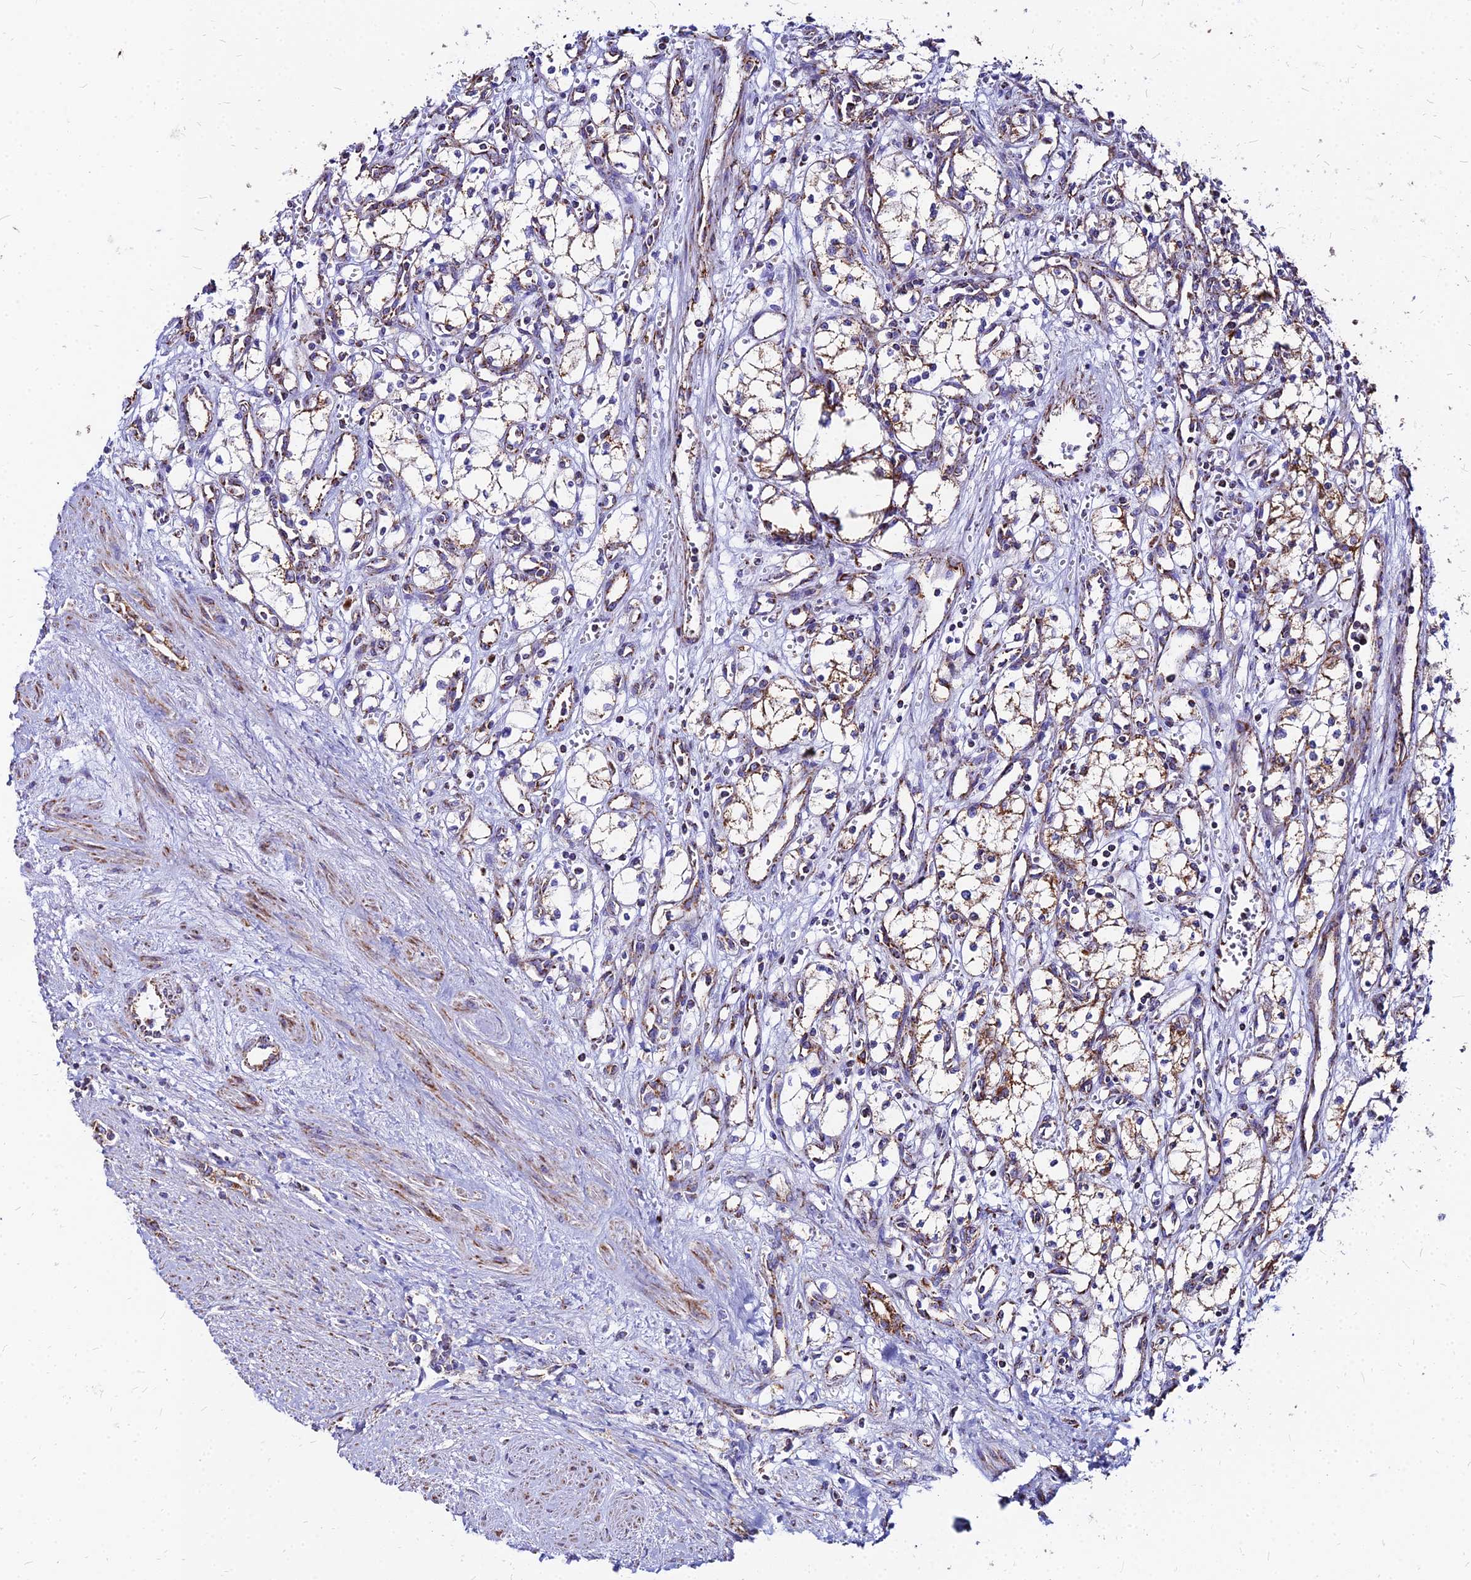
{"staining": {"intensity": "moderate", "quantity": ">75%", "location": "cytoplasmic/membranous"}, "tissue": "renal cancer", "cell_type": "Tumor cells", "image_type": "cancer", "snomed": [{"axis": "morphology", "description": "Adenocarcinoma, NOS"}, {"axis": "topography", "description": "Kidney"}], "caption": "This is an image of immunohistochemistry (IHC) staining of renal cancer, which shows moderate expression in the cytoplasmic/membranous of tumor cells.", "gene": "DLD", "patient": {"sex": "male", "age": 59}}